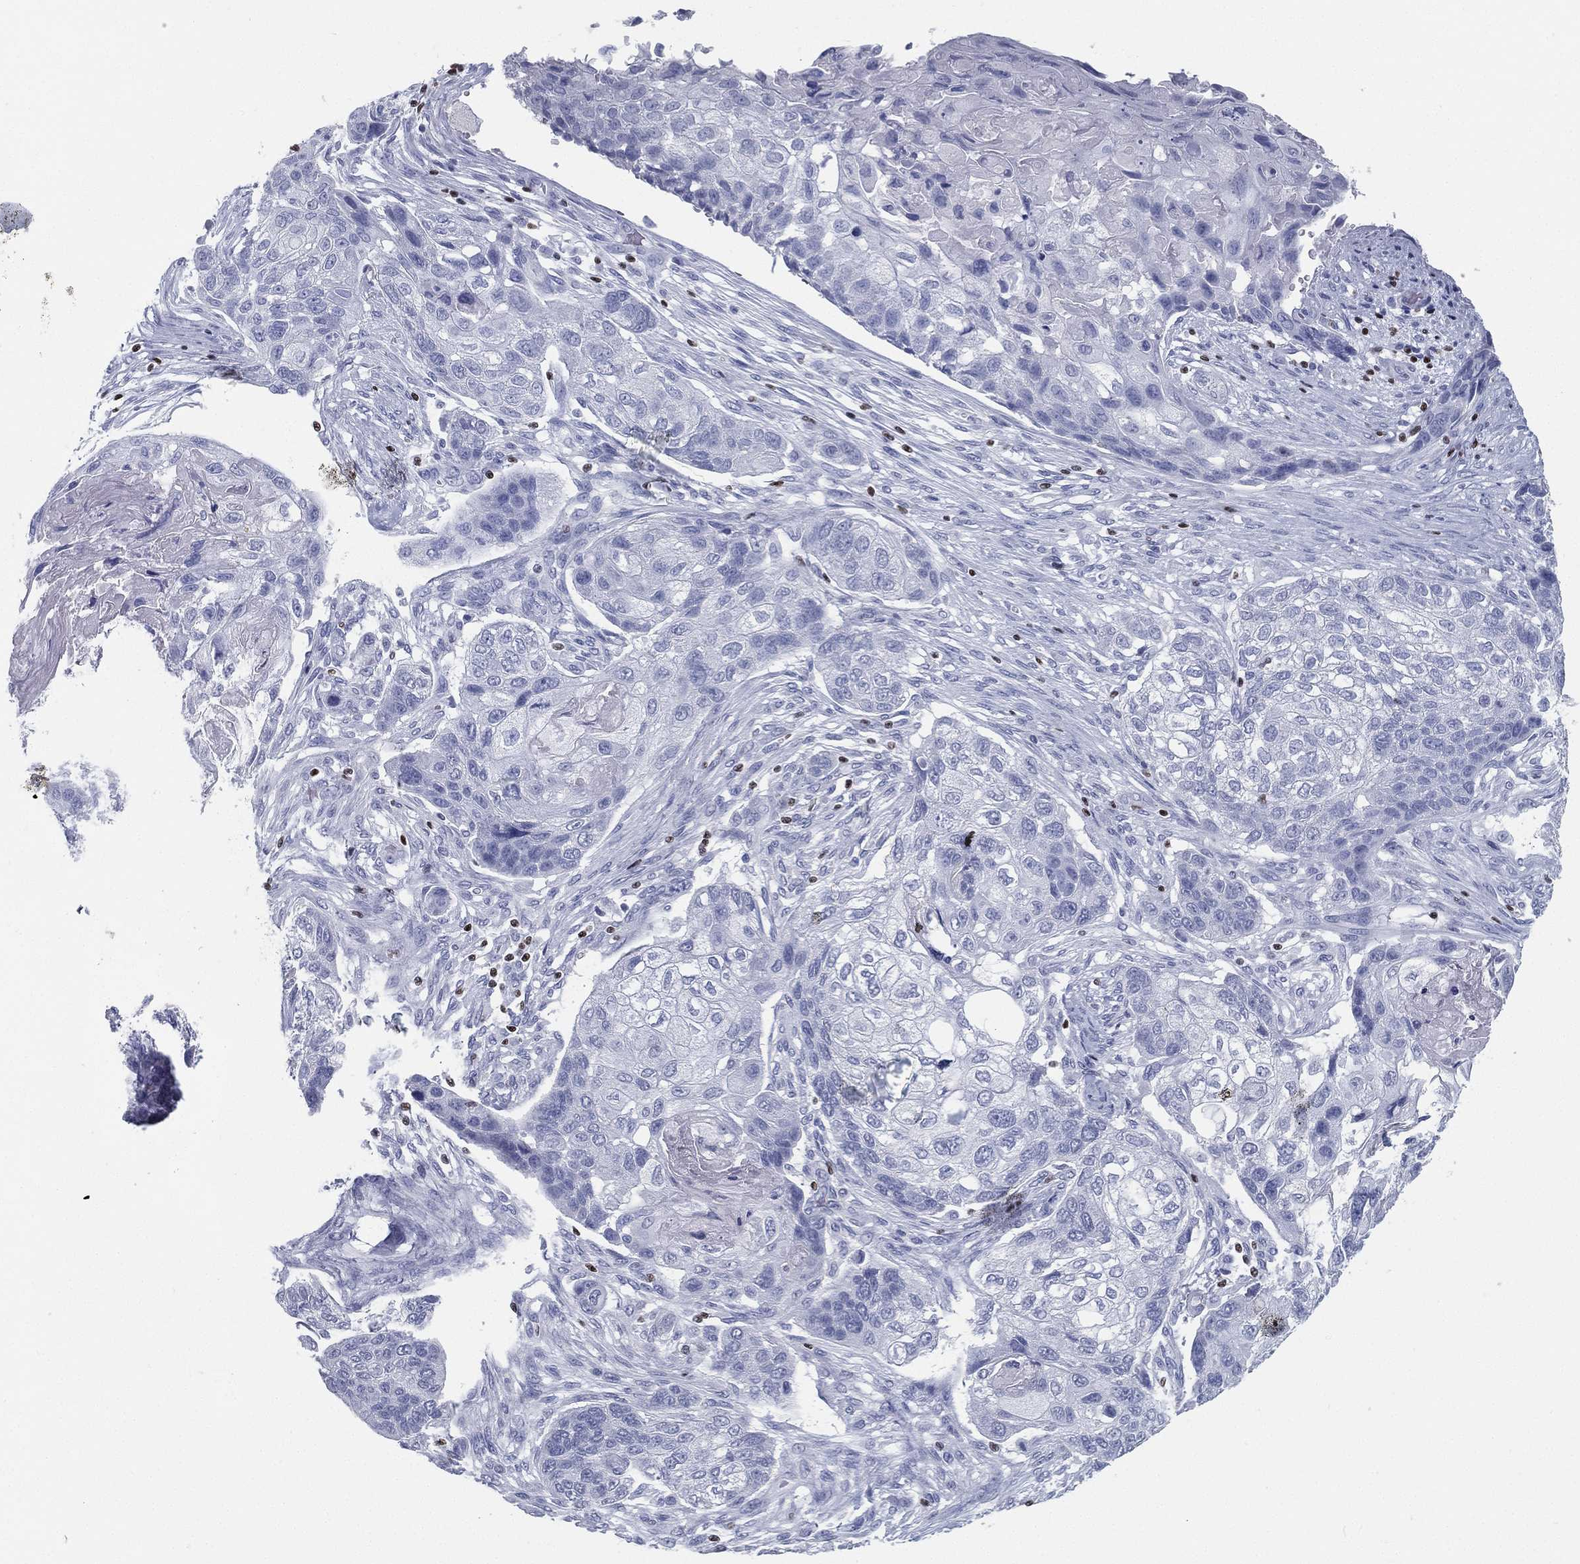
{"staining": {"intensity": "negative", "quantity": "none", "location": "none"}, "tissue": "lung cancer", "cell_type": "Tumor cells", "image_type": "cancer", "snomed": [{"axis": "morphology", "description": "Normal tissue, NOS"}, {"axis": "morphology", "description": "Squamous cell carcinoma, NOS"}, {"axis": "topography", "description": "Bronchus"}, {"axis": "topography", "description": "Lung"}], "caption": "Immunohistochemistry (IHC) micrograph of squamous cell carcinoma (lung) stained for a protein (brown), which shows no positivity in tumor cells.", "gene": "PYHIN1", "patient": {"sex": "male", "age": 69}}